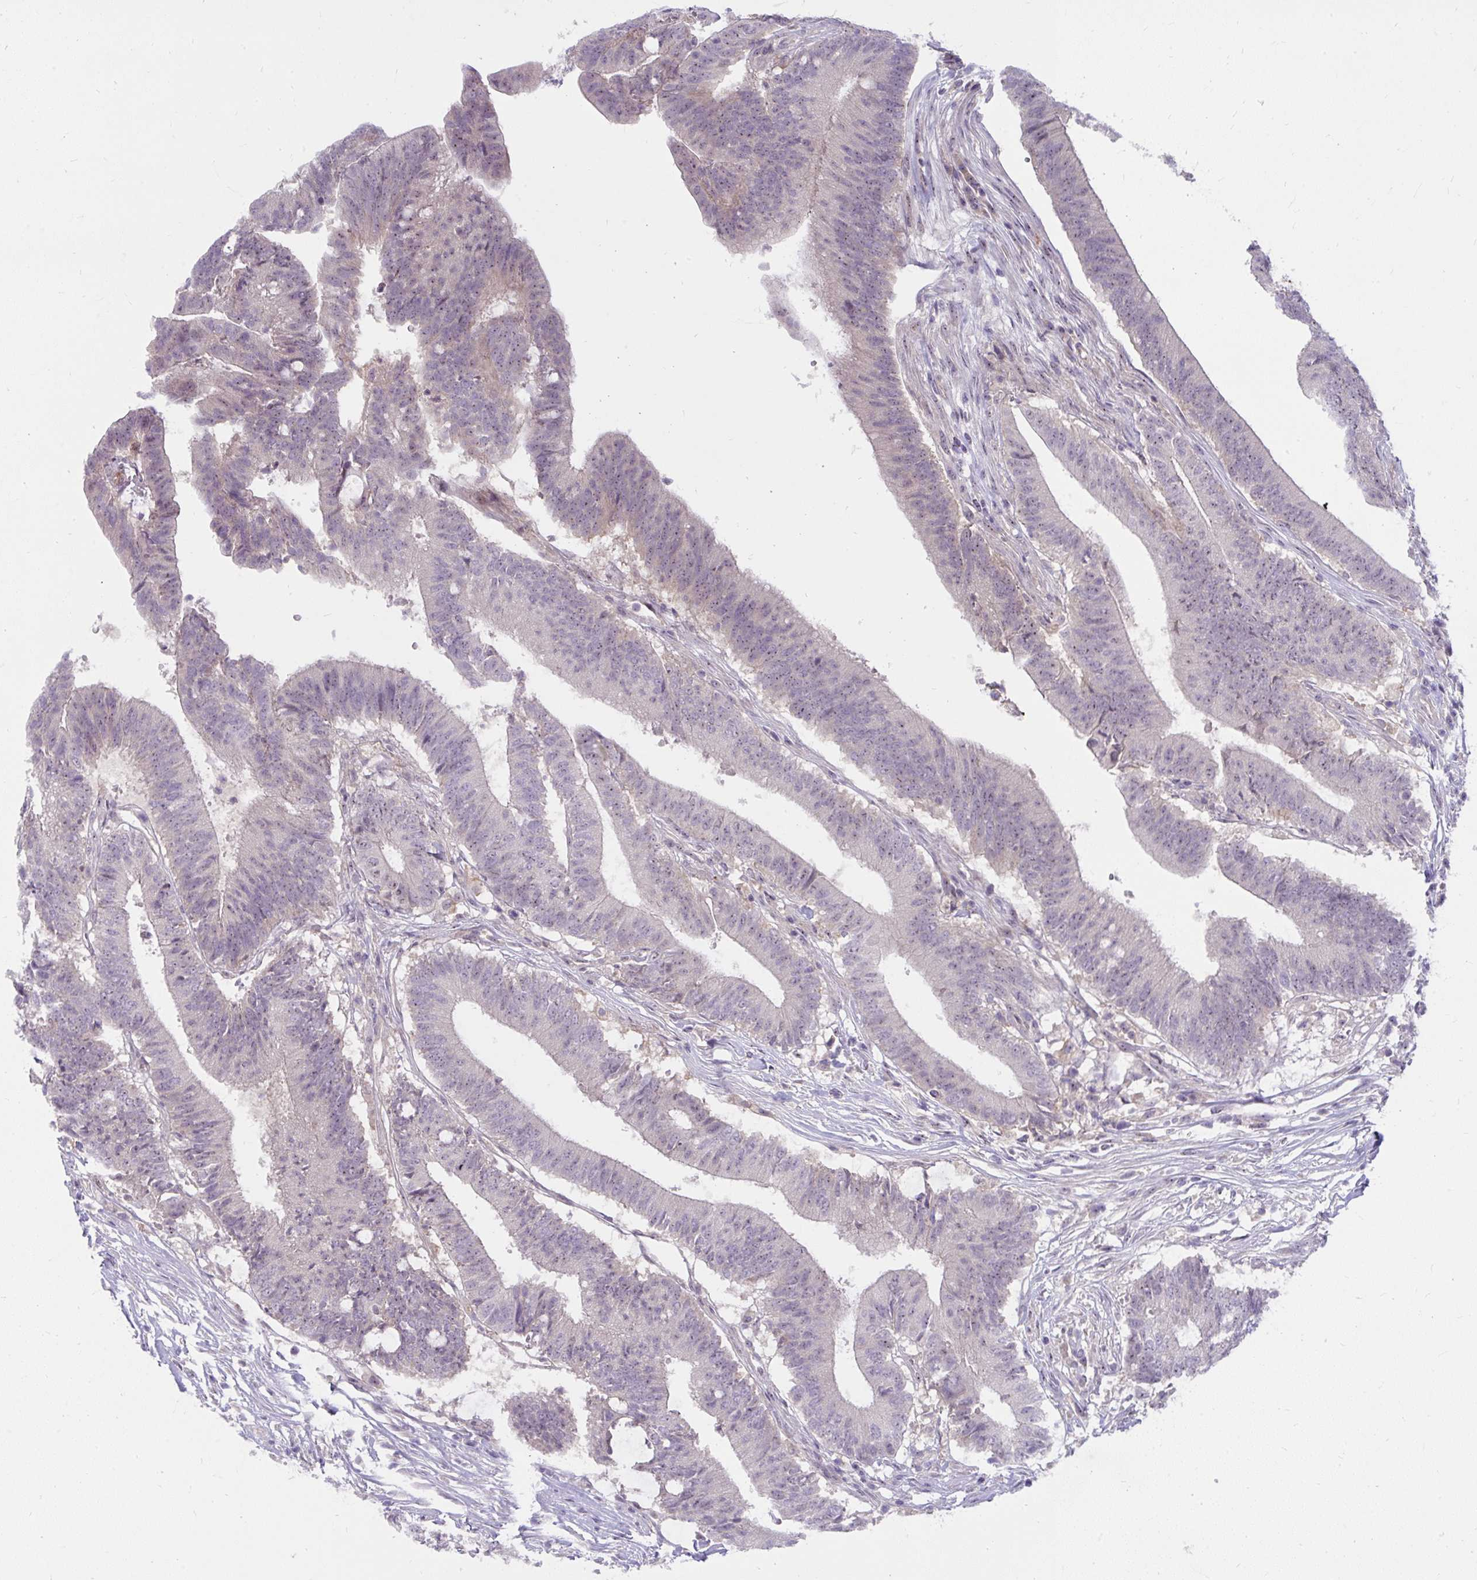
{"staining": {"intensity": "weak", "quantity": "<25%", "location": "nuclear"}, "tissue": "colorectal cancer", "cell_type": "Tumor cells", "image_type": "cancer", "snomed": [{"axis": "morphology", "description": "Adenocarcinoma, NOS"}, {"axis": "topography", "description": "Colon"}], "caption": "High power microscopy photomicrograph of an IHC micrograph of colorectal cancer (adenocarcinoma), revealing no significant staining in tumor cells.", "gene": "MUS81", "patient": {"sex": "female", "age": 43}}